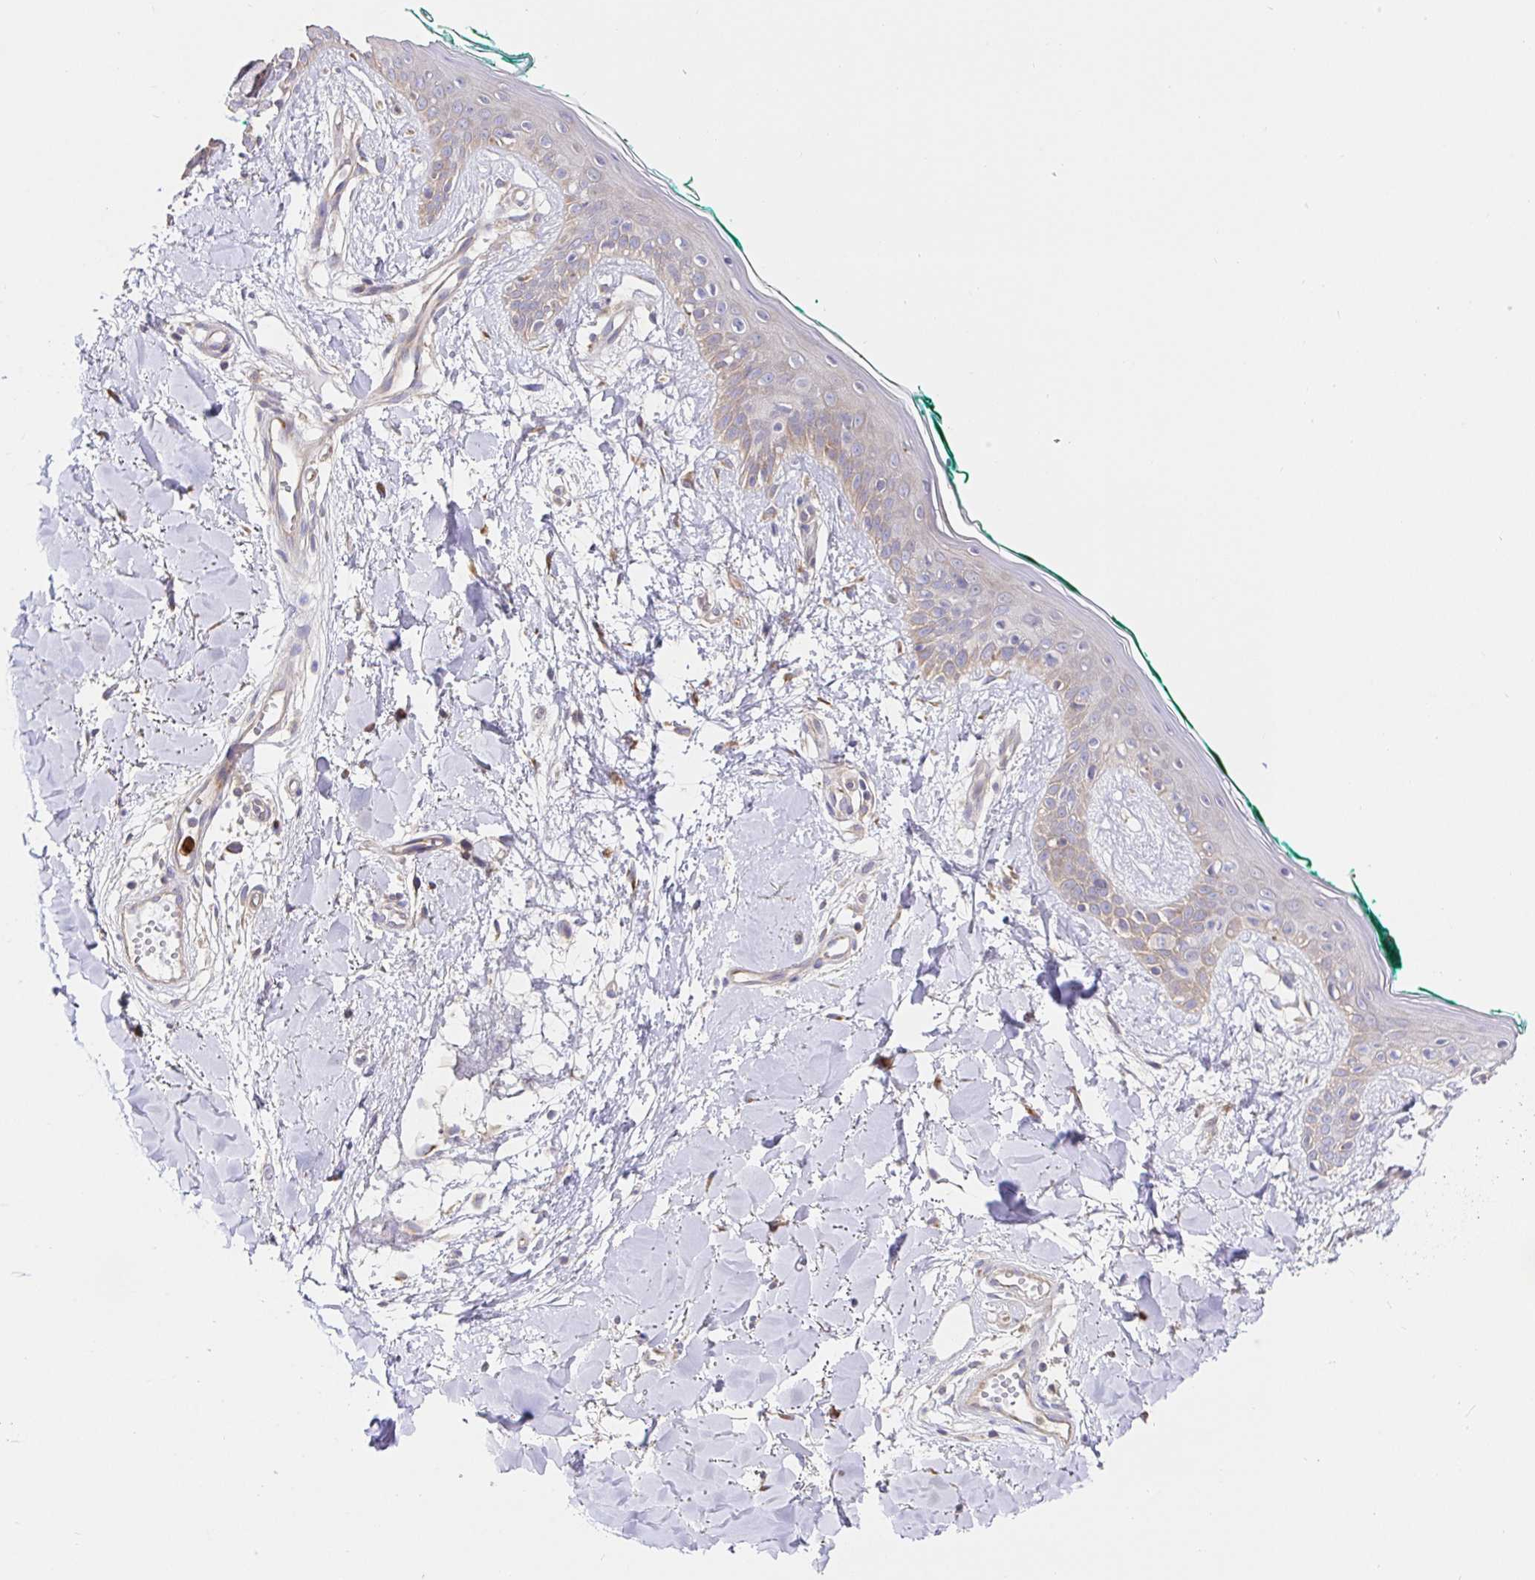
{"staining": {"intensity": "negative", "quantity": "none", "location": "none"}, "tissue": "skin", "cell_type": "Fibroblasts", "image_type": "normal", "snomed": [{"axis": "morphology", "description": "Normal tissue, NOS"}, {"axis": "topography", "description": "Skin"}], "caption": "Skin stained for a protein using IHC reveals no positivity fibroblasts.", "gene": "PDPK1", "patient": {"sex": "female", "age": 34}}